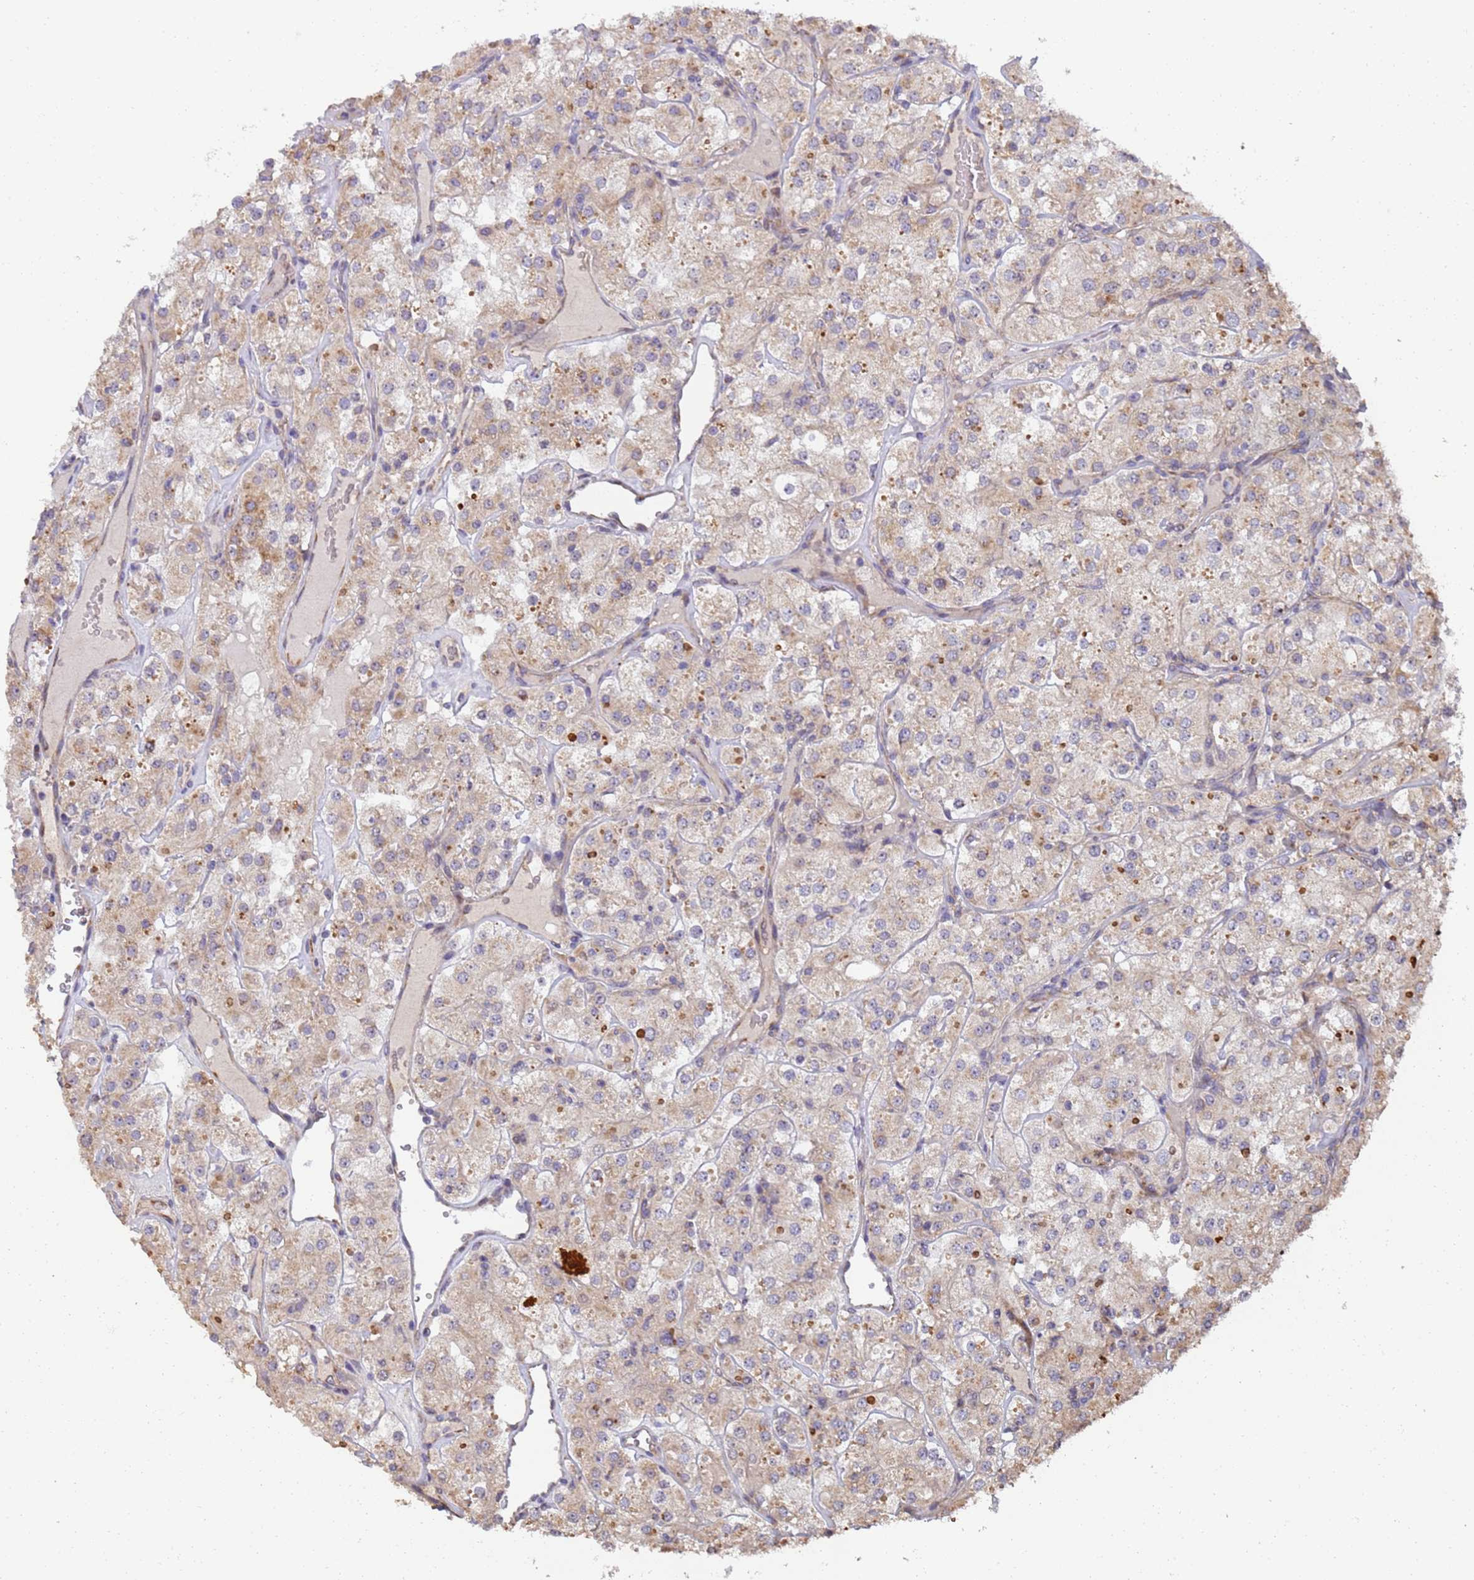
{"staining": {"intensity": "weak", "quantity": "25%-75%", "location": "cytoplasmic/membranous"}, "tissue": "renal cancer", "cell_type": "Tumor cells", "image_type": "cancer", "snomed": [{"axis": "morphology", "description": "Adenocarcinoma, NOS"}, {"axis": "topography", "description": "Kidney"}], "caption": "Immunohistochemistry staining of renal cancer (adenocarcinoma), which shows low levels of weak cytoplasmic/membranous expression in about 25%-75% of tumor cells indicating weak cytoplasmic/membranous protein expression. The staining was performed using DAB (3,3'-diaminobenzidine) (brown) for protein detection and nuclei were counterstained in hematoxylin (blue).", "gene": "RAPGEF3", "patient": {"sex": "male", "age": 77}}